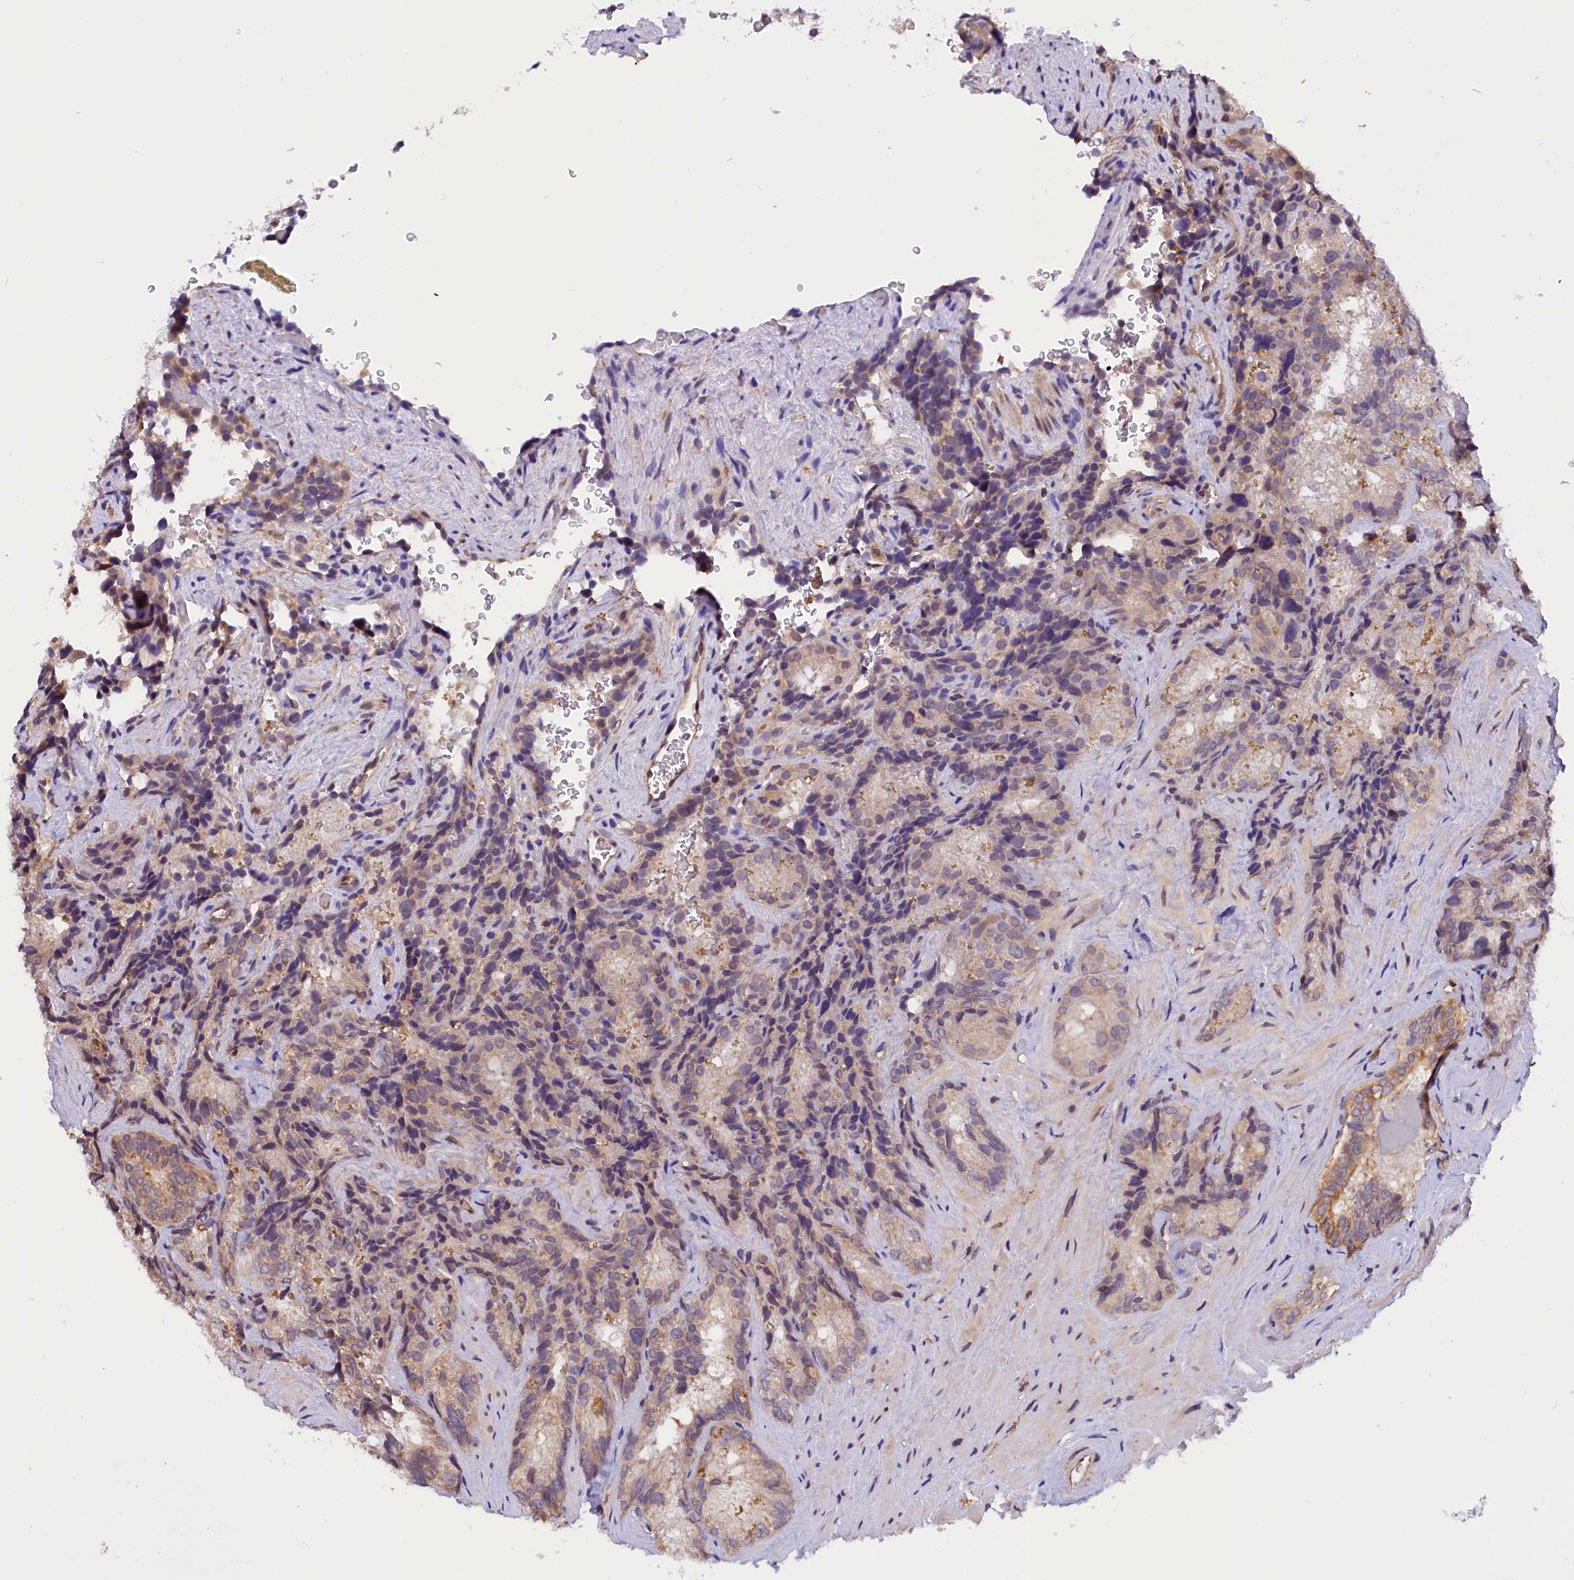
{"staining": {"intensity": "weak", "quantity": ">75%", "location": "cytoplasmic/membranous"}, "tissue": "seminal vesicle", "cell_type": "Glandular cells", "image_type": "normal", "snomed": [{"axis": "morphology", "description": "Normal tissue, NOS"}, {"axis": "topography", "description": "Seminal veicle"}], "caption": "A histopathology image of human seminal vesicle stained for a protein reveals weak cytoplasmic/membranous brown staining in glandular cells. The protein is shown in brown color, while the nuclei are stained blue.", "gene": "TBCB", "patient": {"sex": "male", "age": 58}}